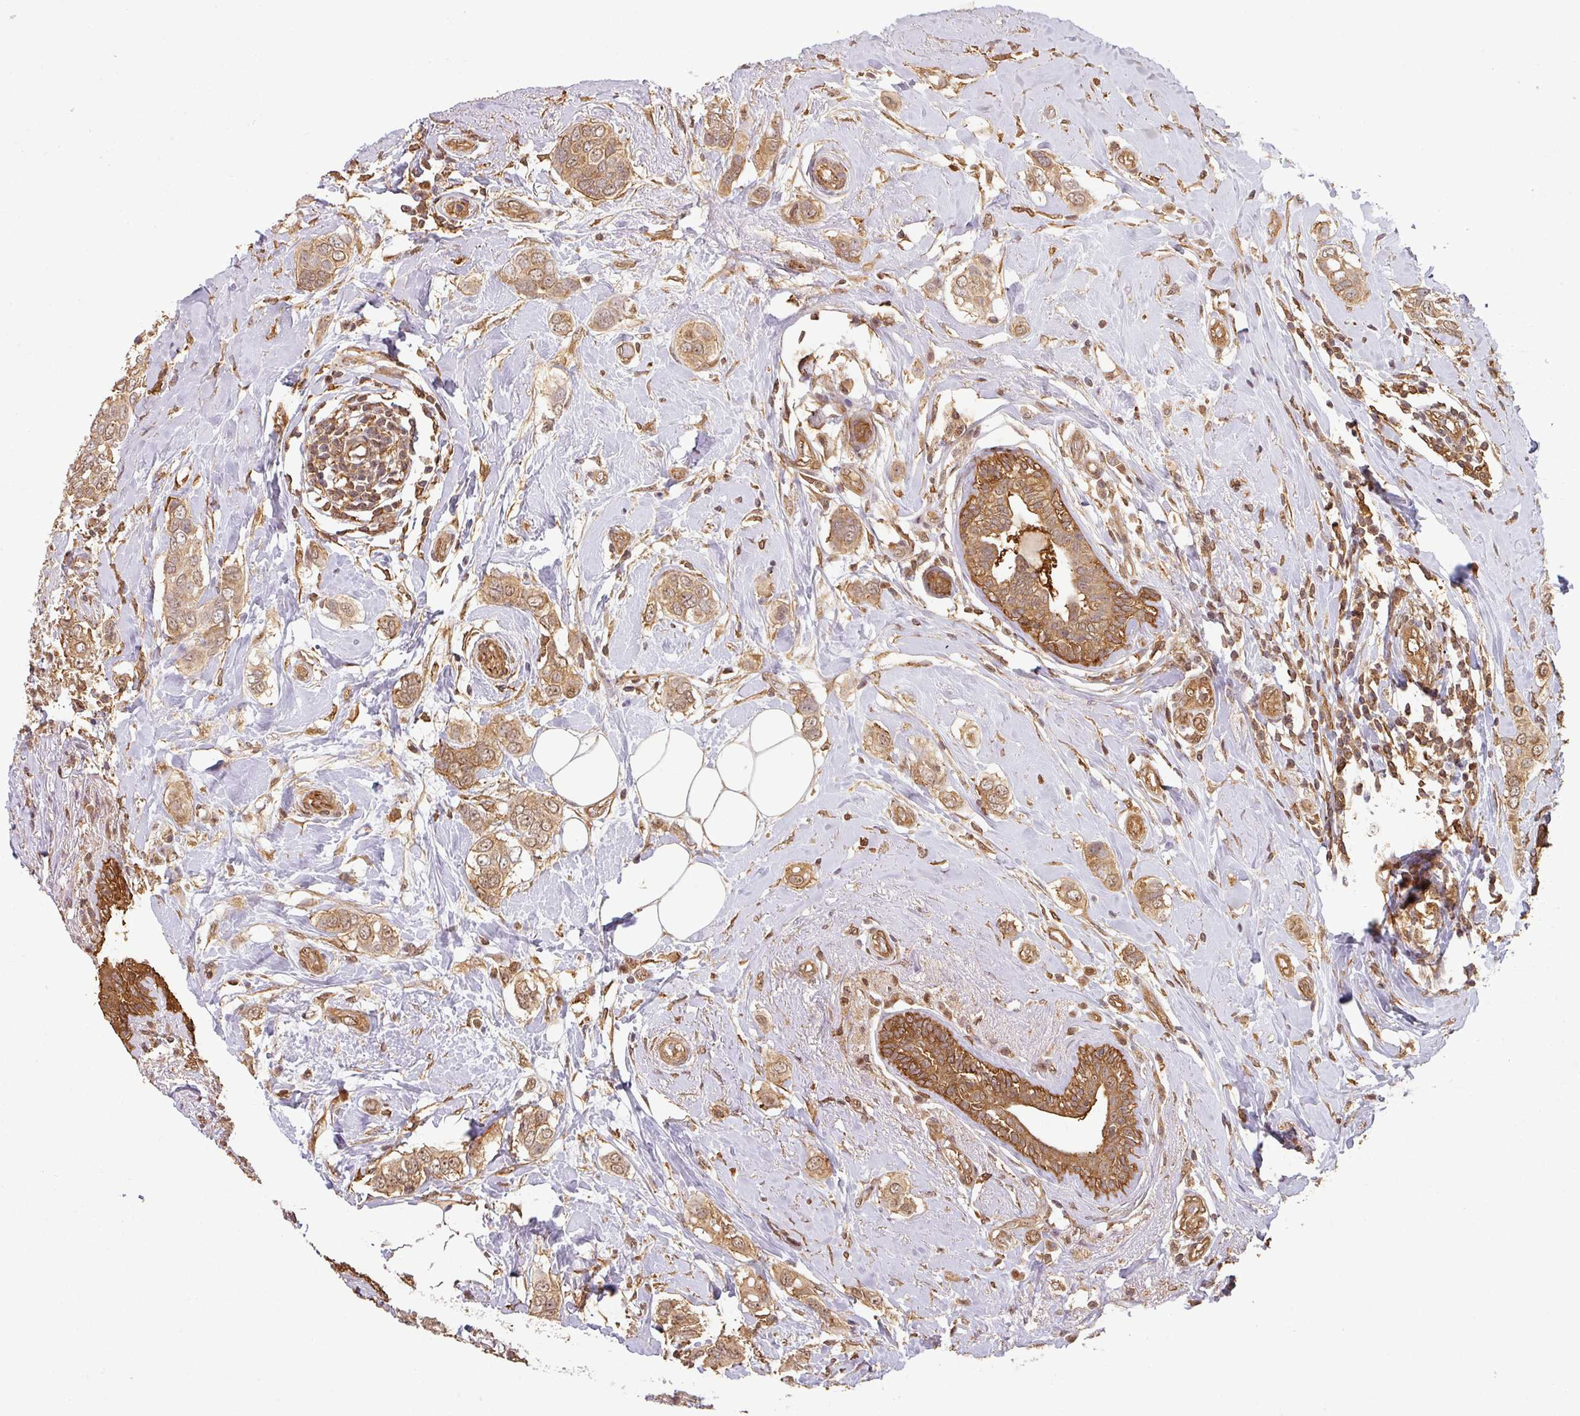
{"staining": {"intensity": "moderate", "quantity": ">75%", "location": "cytoplasmic/membranous,nuclear"}, "tissue": "breast cancer", "cell_type": "Tumor cells", "image_type": "cancer", "snomed": [{"axis": "morphology", "description": "Lobular carcinoma"}, {"axis": "topography", "description": "Breast"}], "caption": "Breast cancer was stained to show a protein in brown. There is medium levels of moderate cytoplasmic/membranous and nuclear positivity in approximately >75% of tumor cells.", "gene": "ZNF322", "patient": {"sex": "female", "age": 51}}